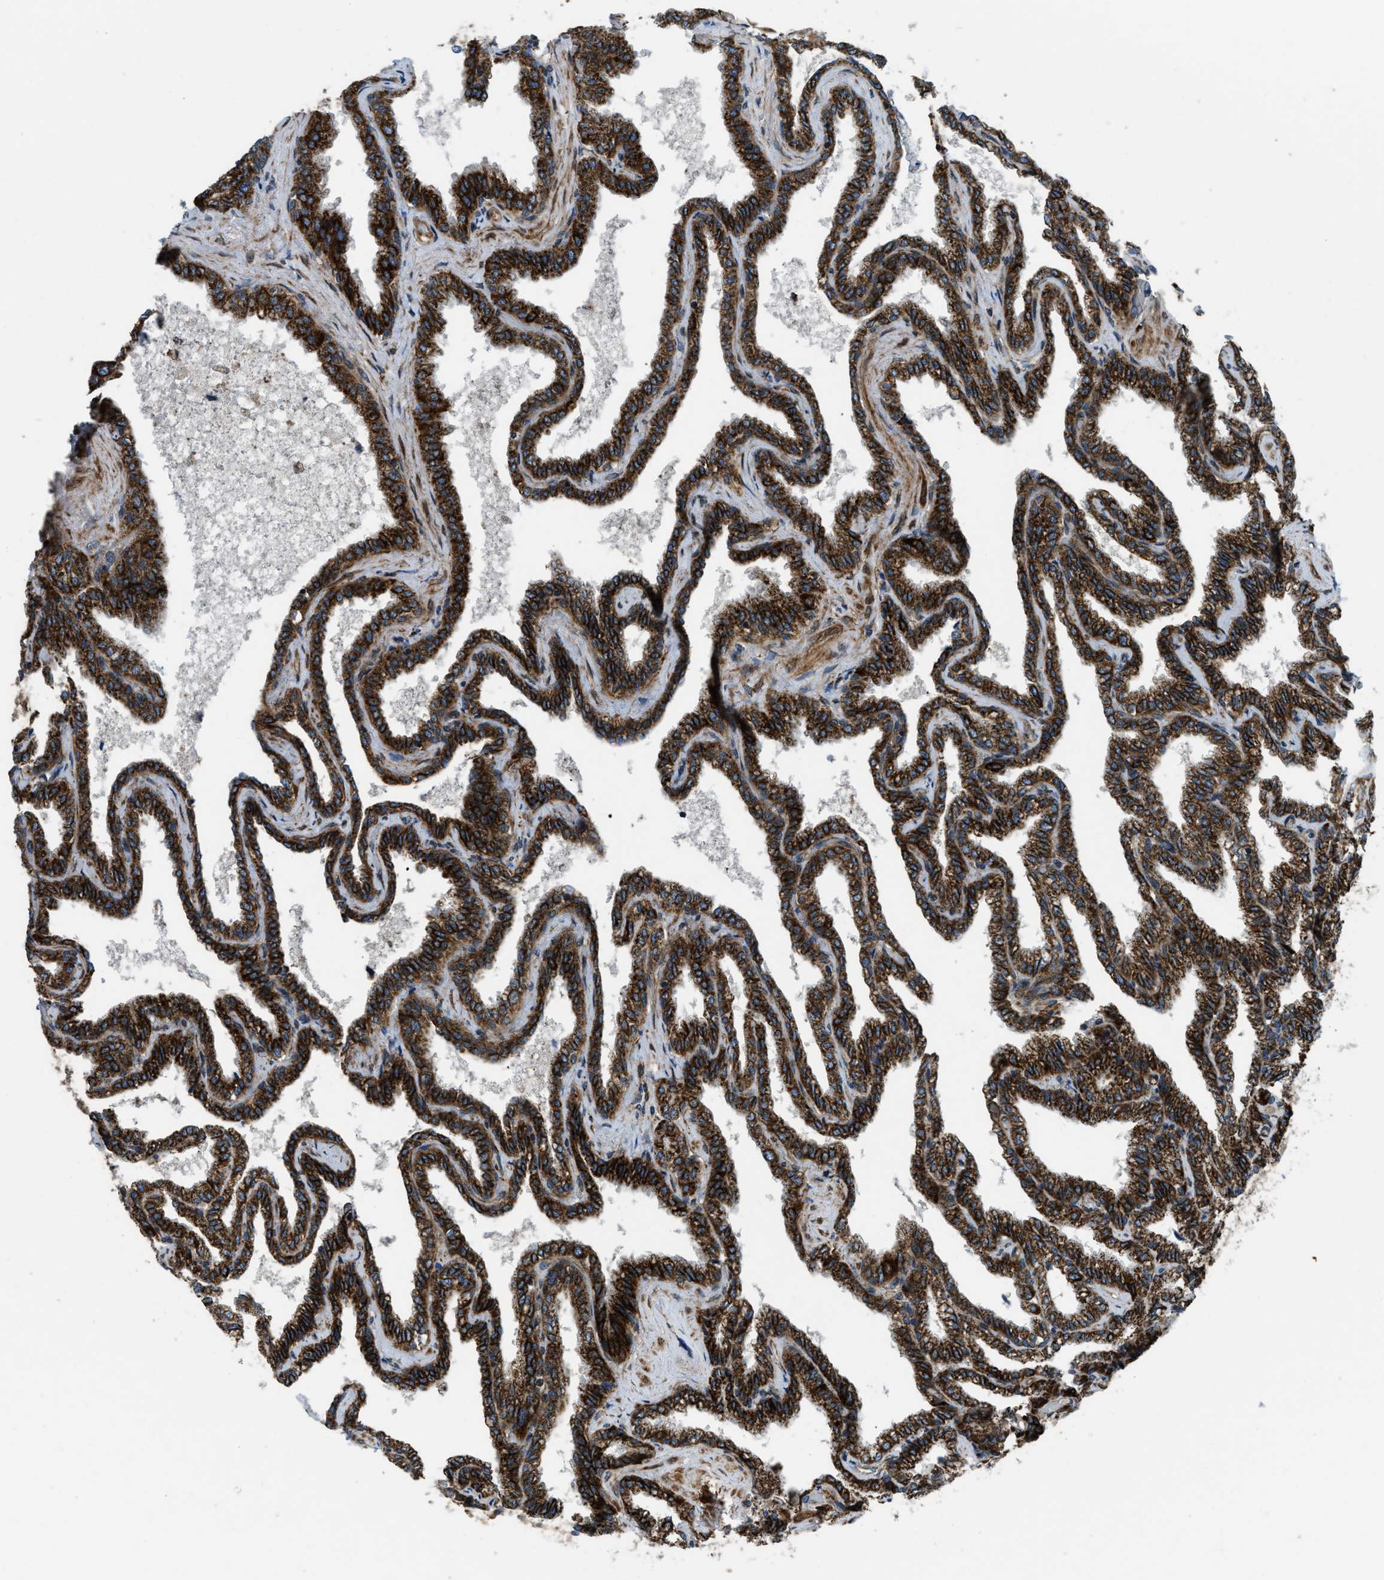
{"staining": {"intensity": "strong", "quantity": ">75%", "location": "cytoplasmic/membranous"}, "tissue": "seminal vesicle", "cell_type": "Glandular cells", "image_type": "normal", "snomed": [{"axis": "morphology", "description": "Normal tissue, NOS"}, {"axis": "topography", "description": "Seminal veicle"}], "caption": "A brown stain labels strong cytoplasmic/membranous staining of a protein in glandular cells of unremarkable human seminal vesicle. (Stains: DAB in brown, nuclei in blue, Microscopy: brightfield microscopy at high magnification).", "gene": "GSDME", "patient": {"sex": "male", "age": 46}}